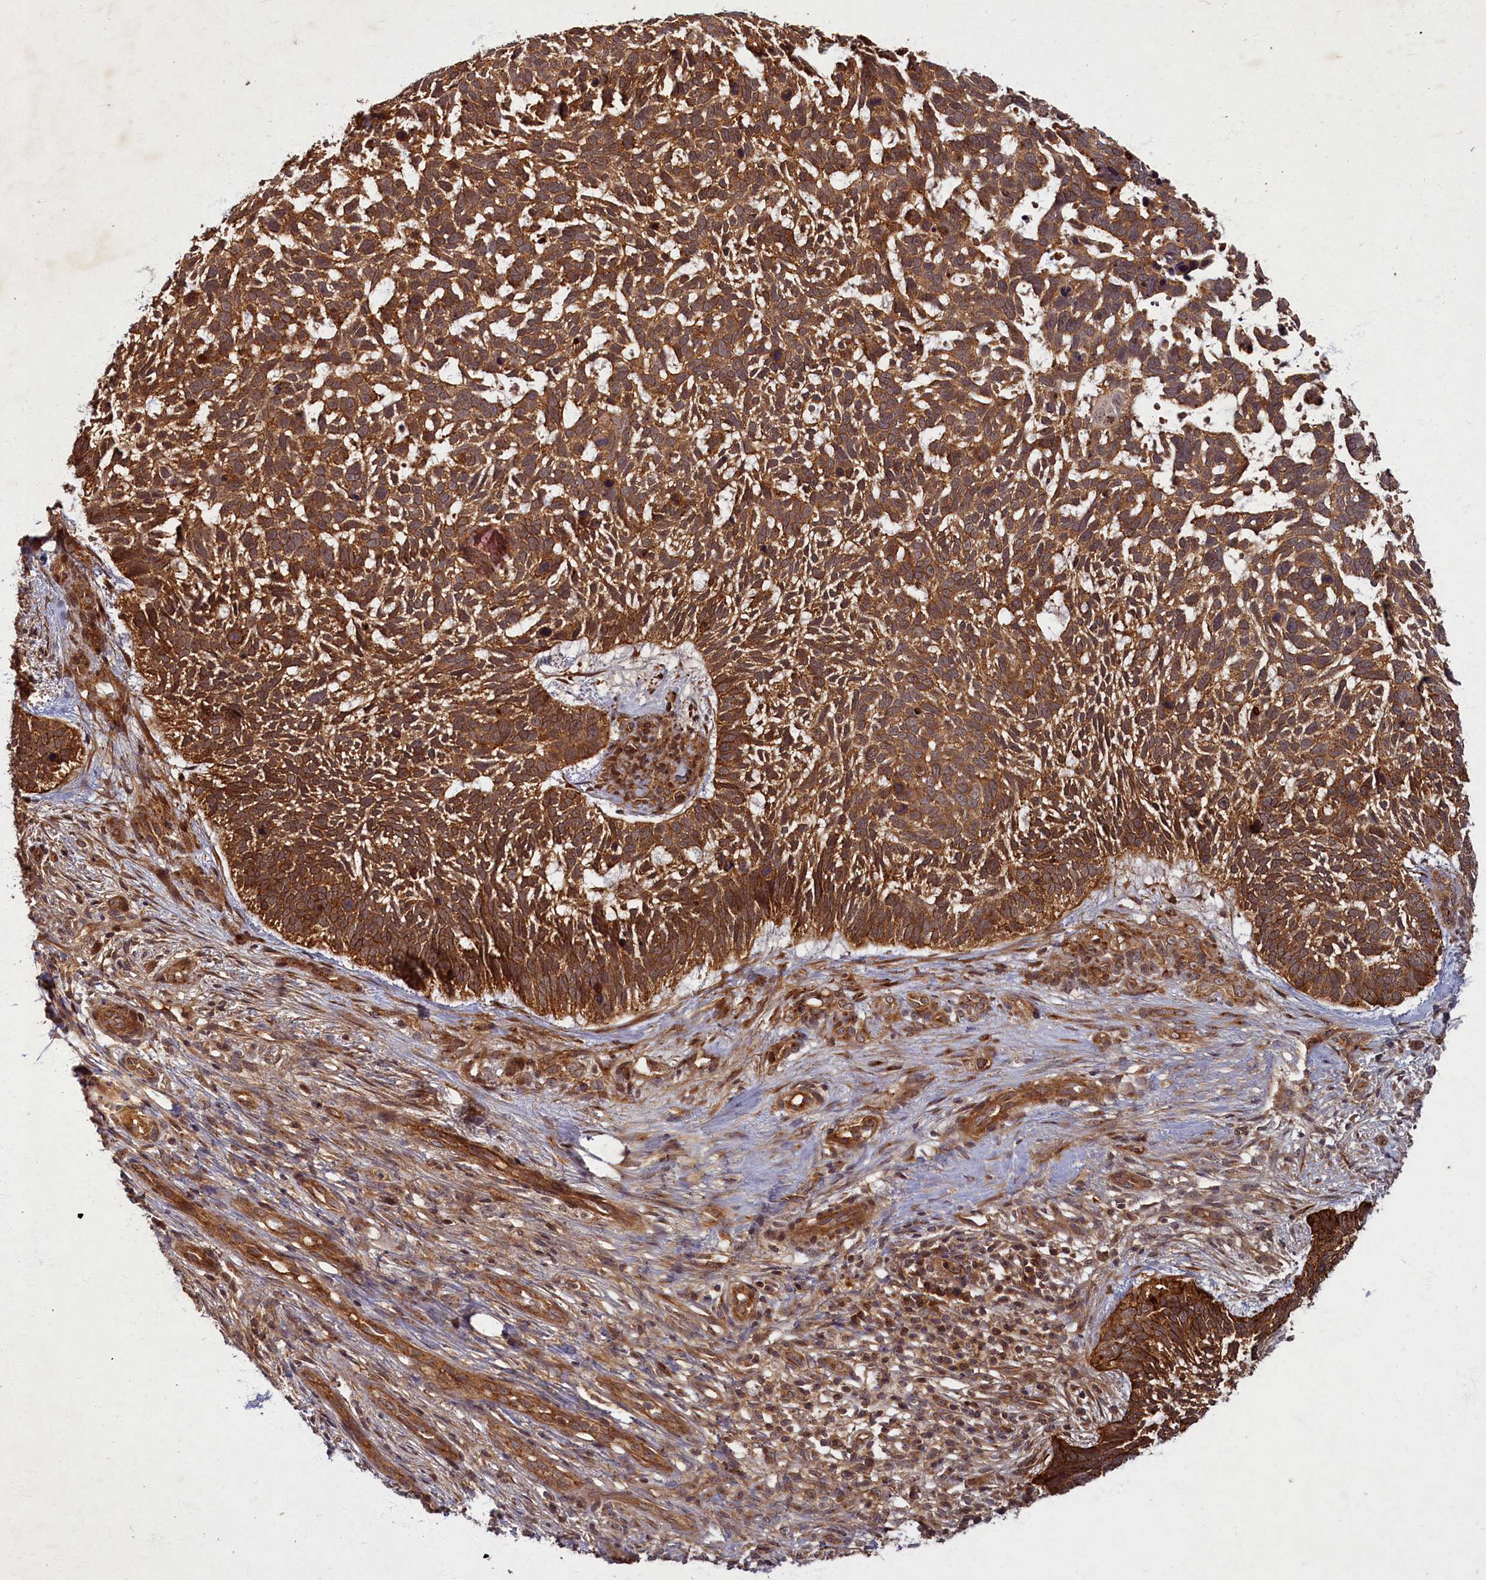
{"staining": {"intensity": "strong", "quantity": ">75%", "location": "cytoplasmic/membranous"}, "tissue": "skin cancer", "cell_type": "Tumor cells", "image_type": "cancer", "snomed": [{"axis": "morphology", "description": "Basal cell carcinoma"}, {"axis": "topography", "description": "Skin"}], "caption": "High-magnification brightfield microscopy of basal cell carcinoma (skin) stained with DAB (3,3'-diaminobenzidine) (brown) and counterstained with hematoxylin (blue). tumor cells exhibit strong cytoplasmic/membranous expression is present in approximately>75% of cells.", "gene": "BICD1", "patient": {"sex": "male", "age": 88}}